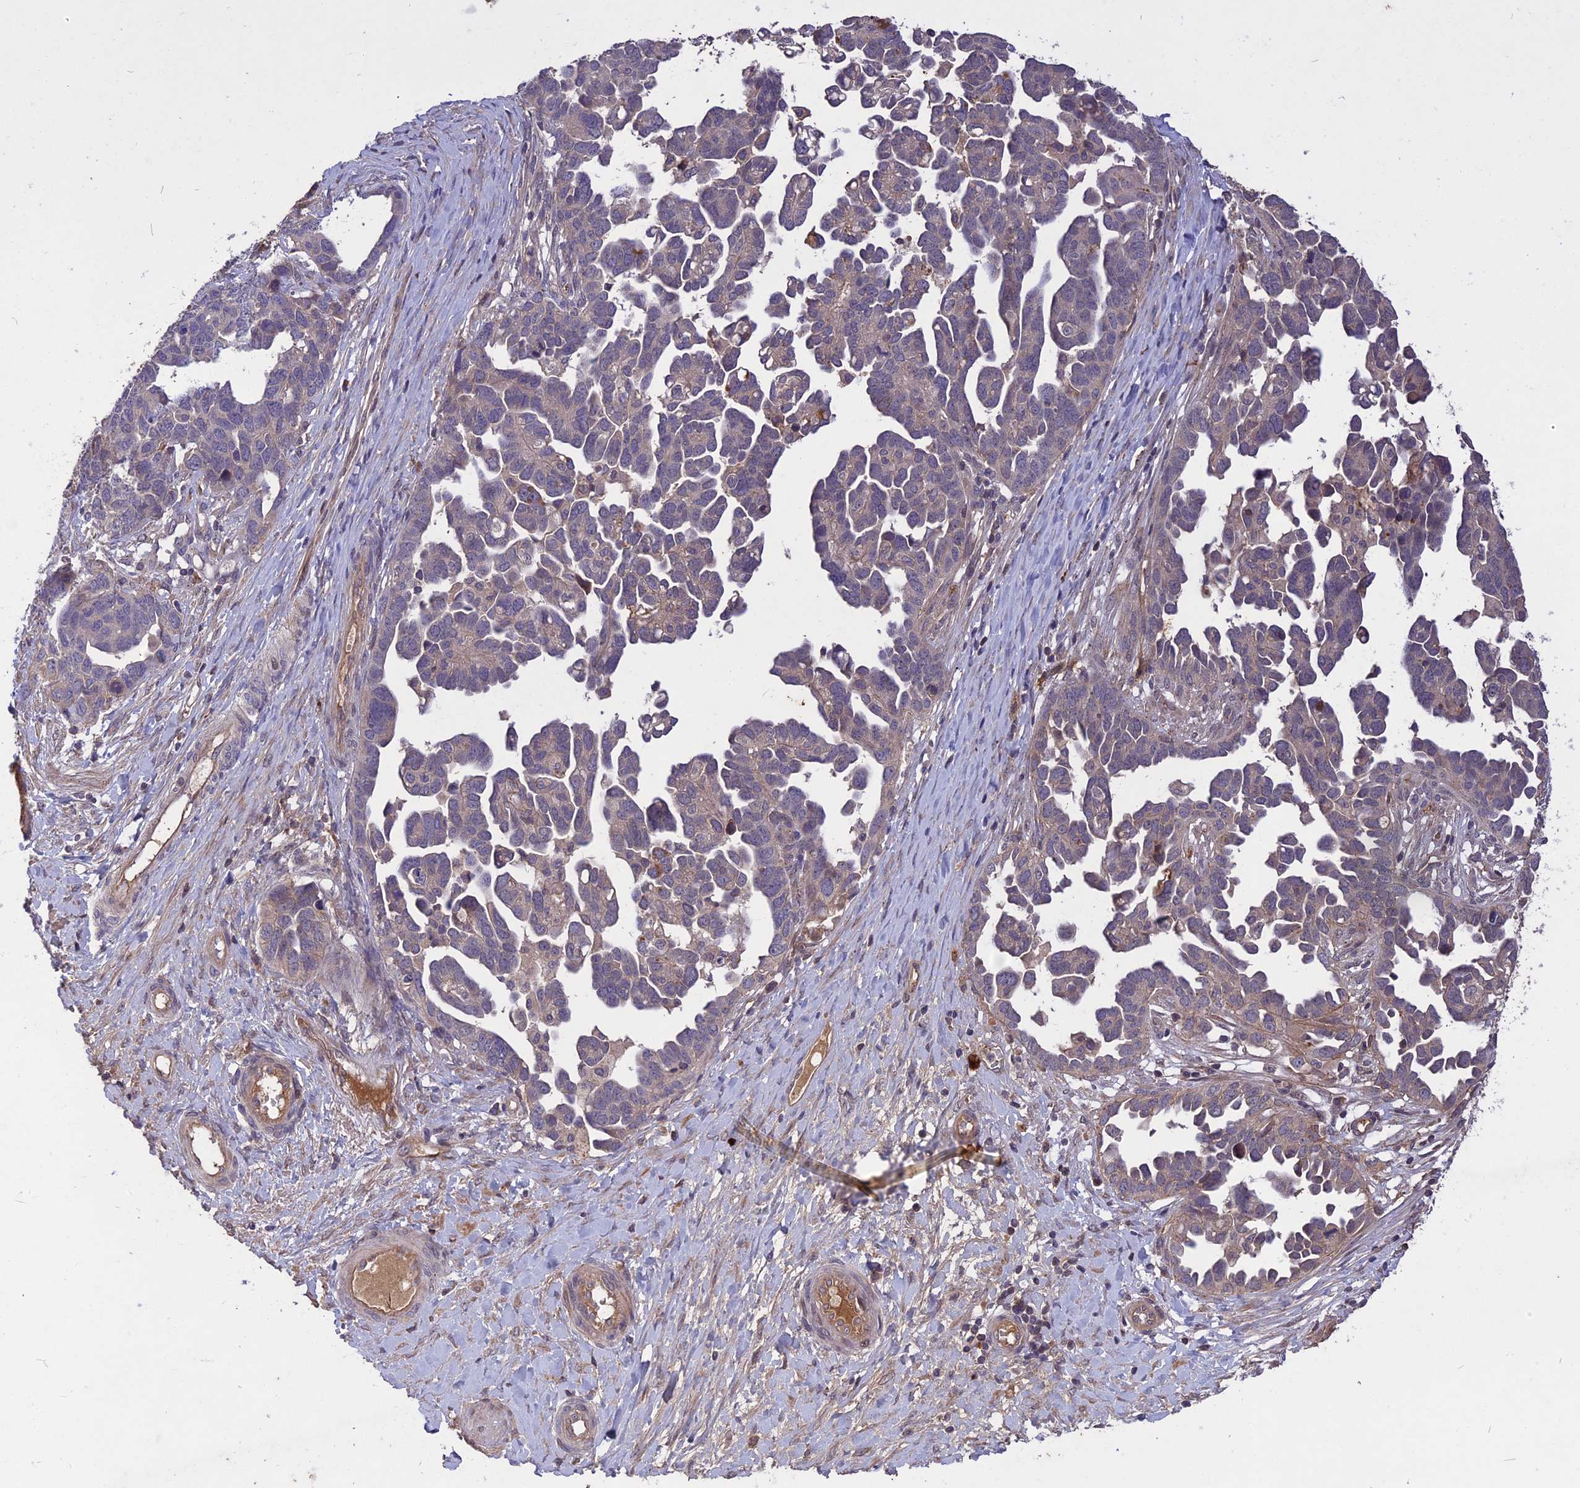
{"staining": {"intensity": "weak", "quantity": "<25%", "location": "cytoplasmic/membranous"}, "tissue": "ovarian cancer", "cell_type": "Tumor cells", "image_type": "cancer", "snomed": [{"axis": "morphology", "description": "Cystadenocarcinoma, serous, NOS"}, {"axis": "topography", "description": "Ovary"}], "caption": "Immunohistochemistry image of neoplastic tissue: ovarian cancer (serous cystadenocarcinoma) stained with DAB (3,3'-diaminobenzidine) shows no significant protein positivity in tumor cells.", "gene": "ADO", "patient": {"sex": "female", "age": 54}}